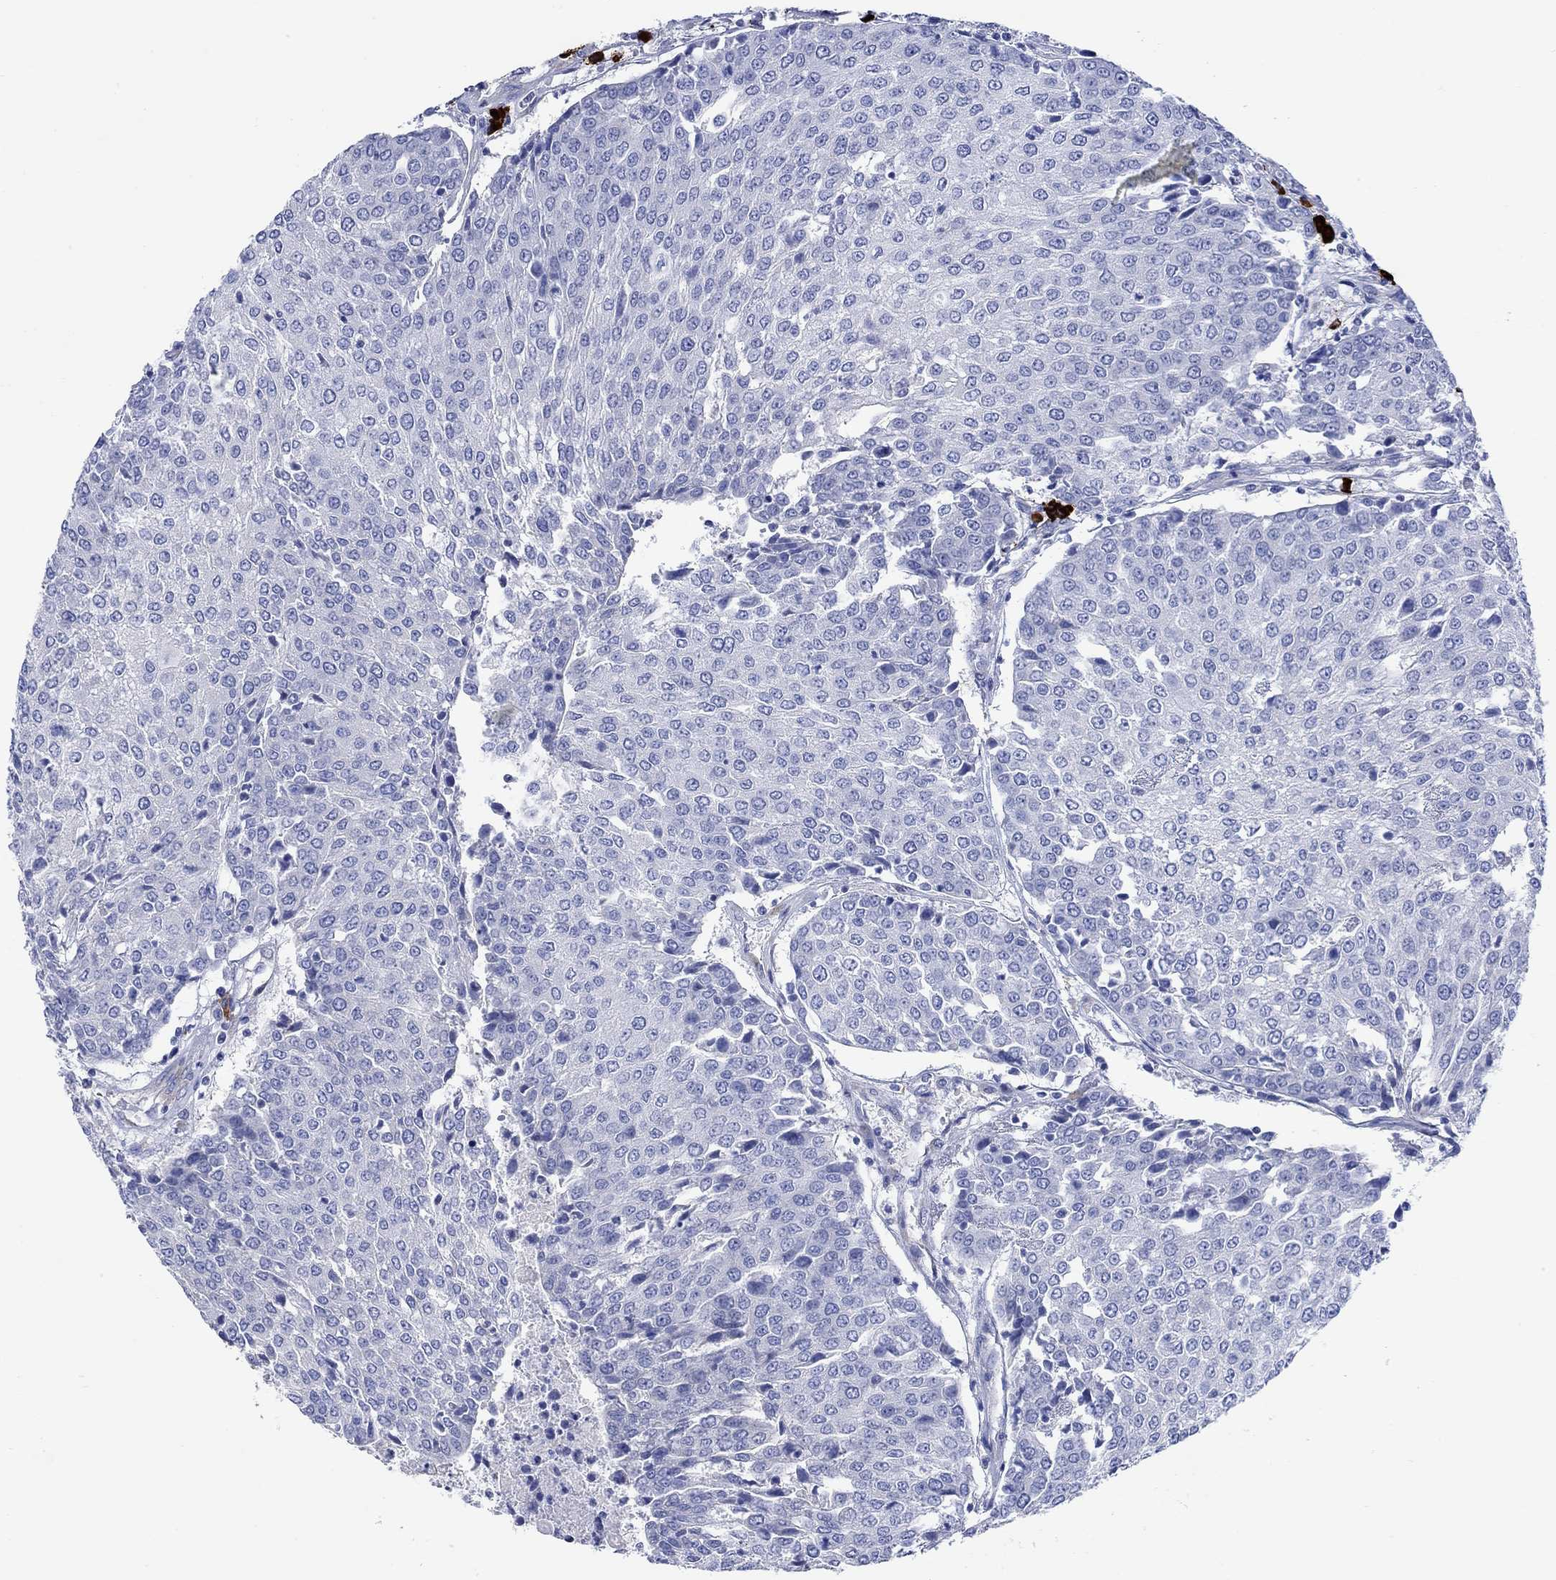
{"staining": {"intensity": "negative", "quantity": "none", "location": "none"}, "tissue": "urothelial cancer", "cell_type": "Tumor cells", "image_type": "cancer", "snomed": [{"axis": "morphology", "description": "Urothelial carcinoma, High grade"}, {"axis": "topography", "description": "Urinary bladder"}], "caption": "An image of high-grade urothelial carcinoma stained for a protein reveals no brown staining in tumor cells.", "gene": "P2RY6", "patient": {"sex": "female", "age": 85}}